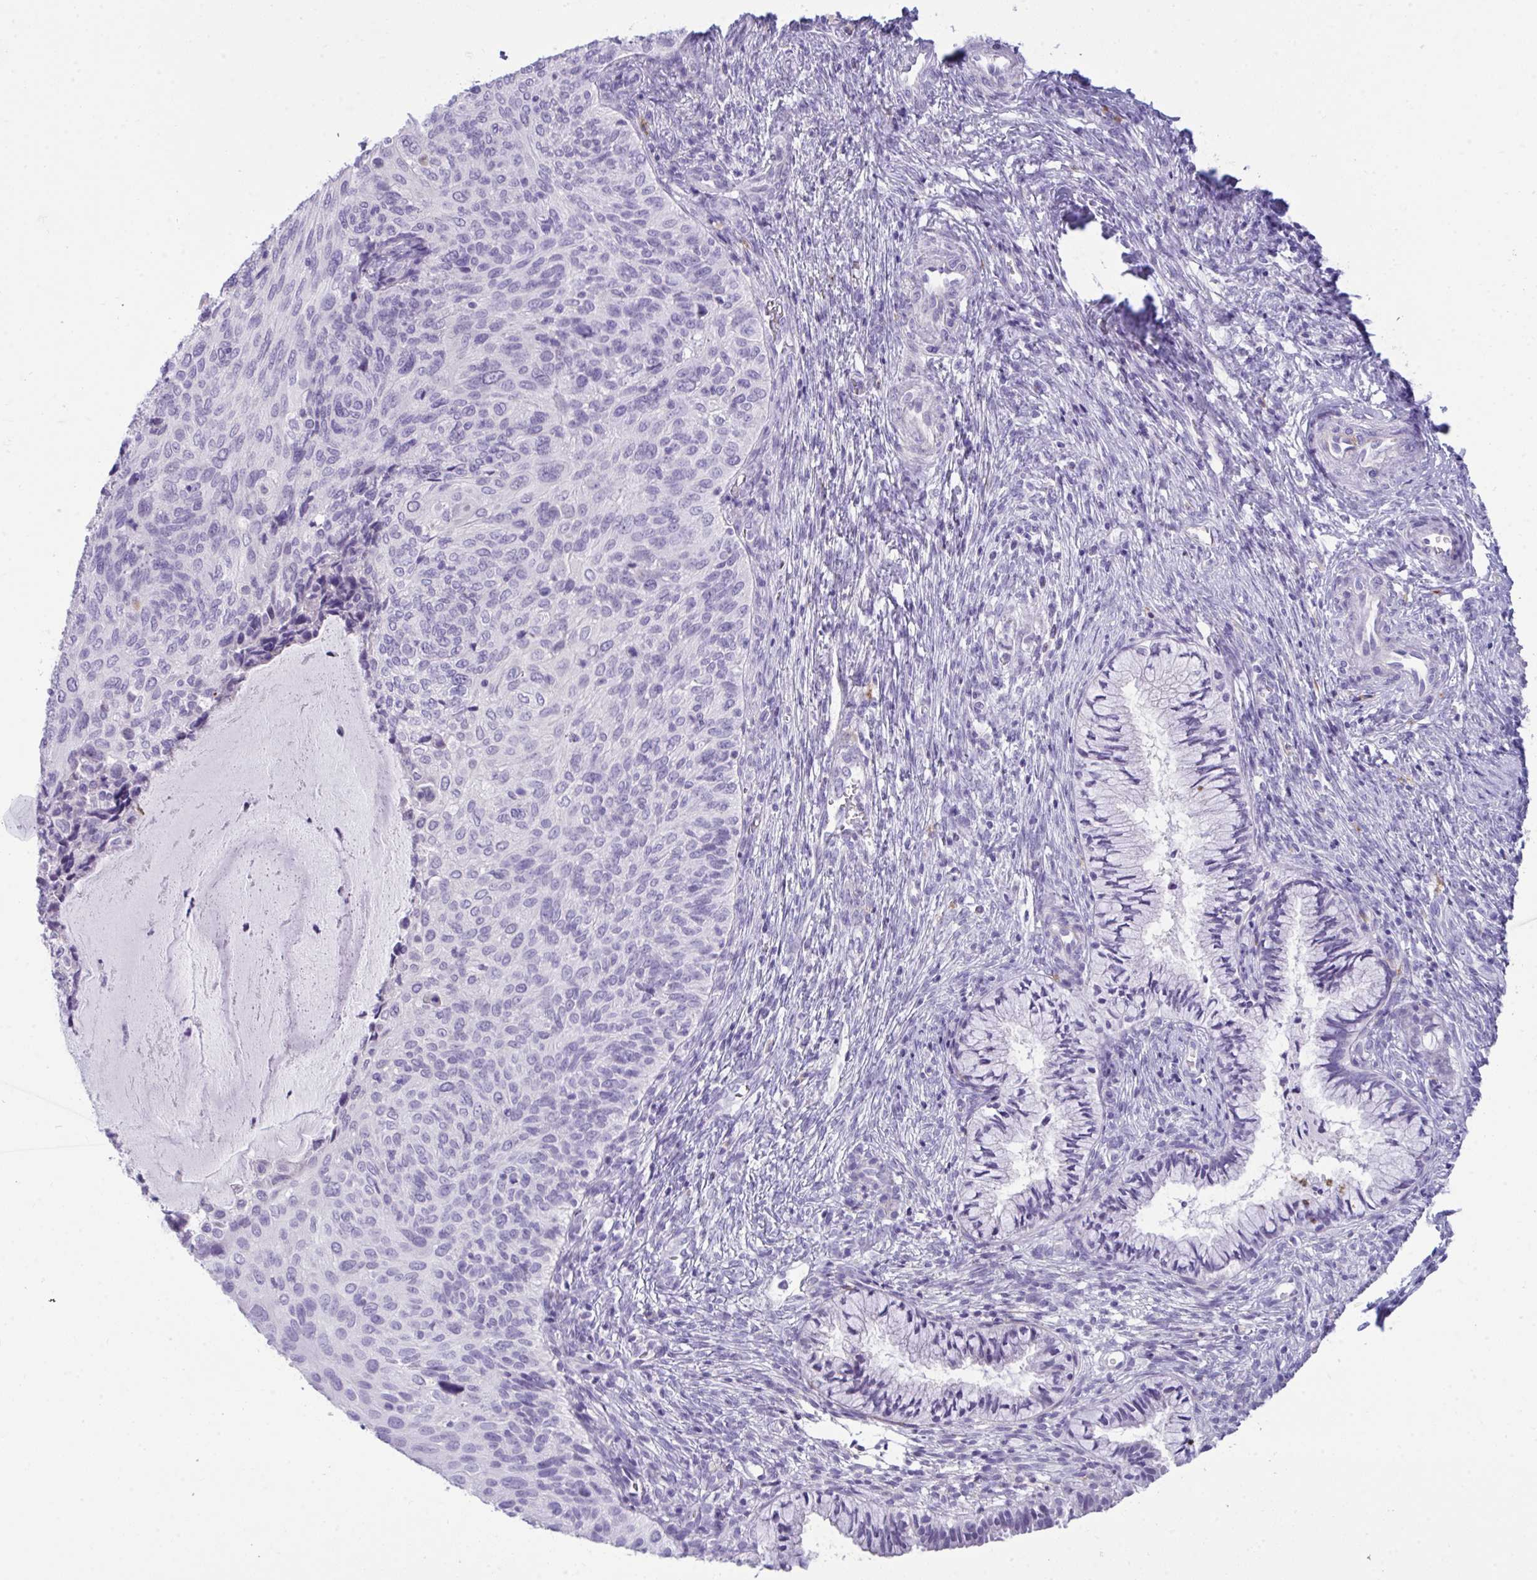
{"staining": {"intensity": "negative", "quantity": "none", "location": "none"}, "tissue": "cervical cancer", "cell_type": "Tumor cells", "image_type": "cancer", "snomed": [{"axis": "morphology", "description": "Squamous cell carcinoma, NOS"}, {"axis": "topography", "description": "Cervix"}], "caption": "Immunohistochemistry of cervical squamous cell carcinoma shows no staining in tumor cells. (Stains: DAB (3,3'-diaminobenzidine) immunohistochemistry (IHC) with hematoxylin counter stain, Microscopy: brightfield microscopy at high magnification).", "gene": "PIGZ", "patient": {"sex": "female", "age": 49}}